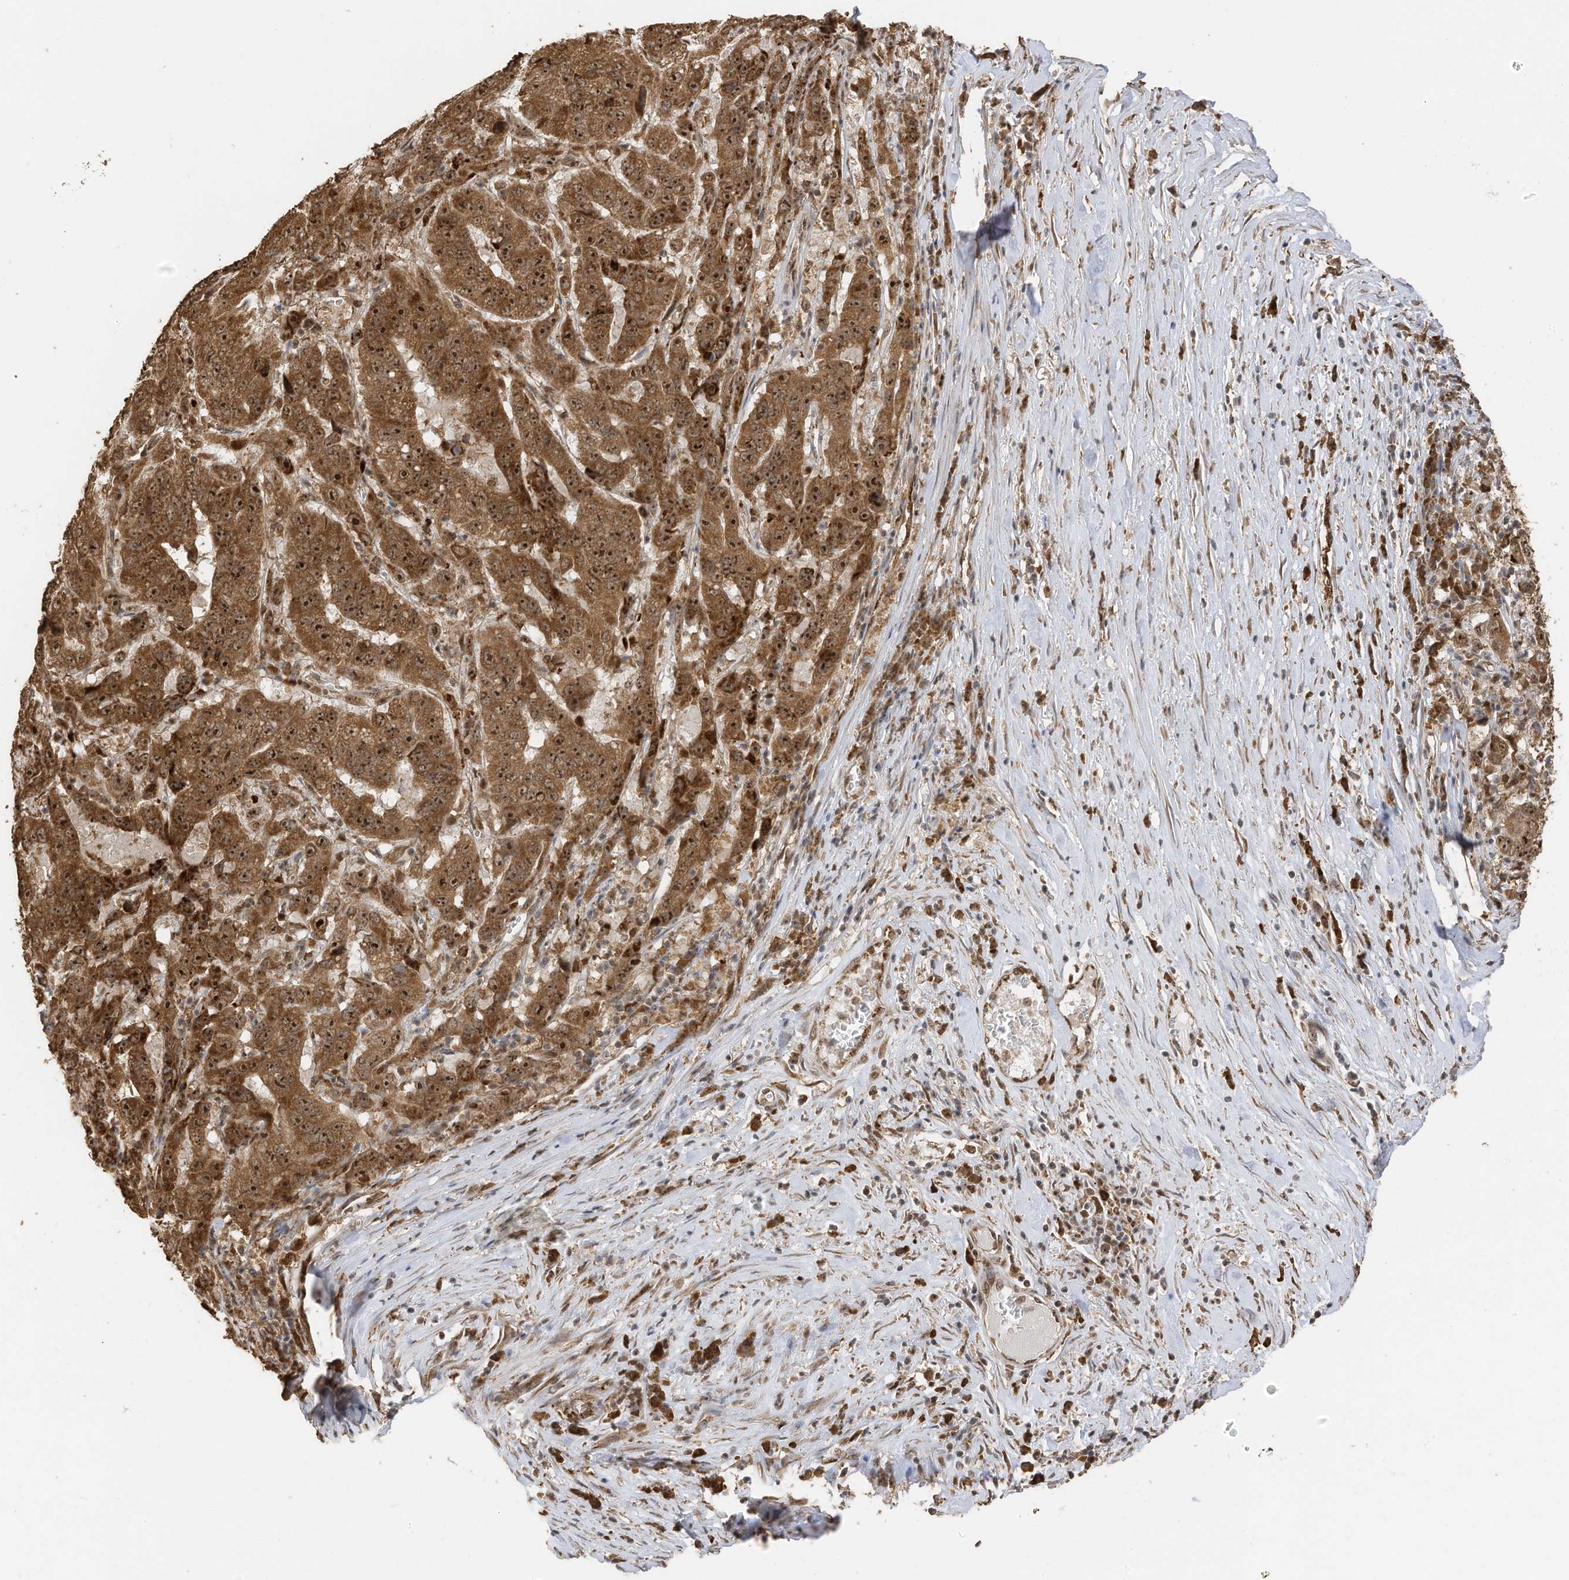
{"staining": {"intensity": "moderate", "quantity": ">75%", "location": "cytoplasmic/membranous,nuclear"}, "tissue": "pancreatic cancer", "cell_type": "Tumor cells", "image_type": "cancer", "snomed": [{"axis": "morphology", "description": "Adenocarcinoma, NOS"}, {"axis": "topography", "description": "Pancreas"}], "caption": "A high-resolution photomicrograph shows IHC staining of pancreatic cancer, which exhibits moderate cytoplasmic/membranous and nuclear staining in approximately >75% of tumor cells.", "gene": "ERLEC1", "patient": {"sex": "male", "age": 63}}